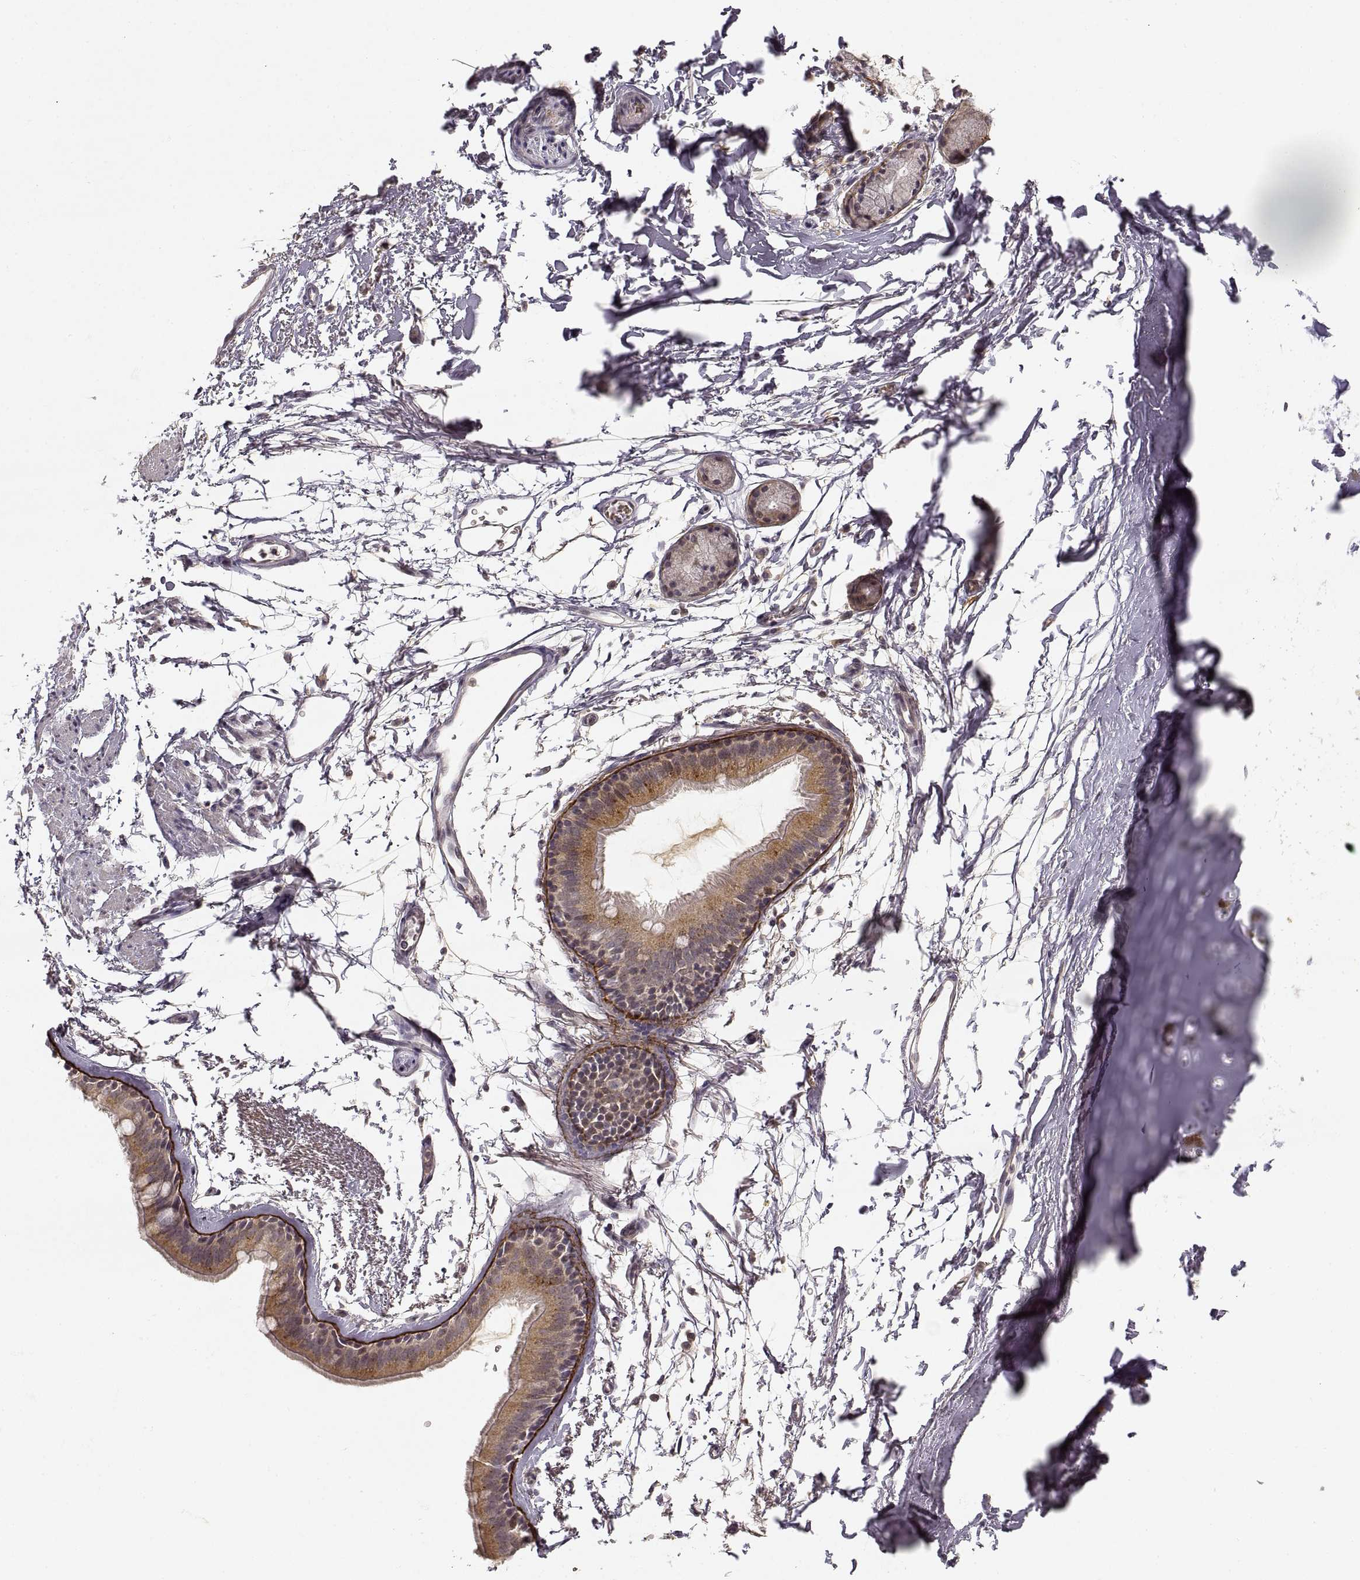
{"staining": {"intensity": "negative", "quantity": "none", "location": "none"}, "tissue": "soft tissue", "cell_type": "Chondrocytes", "image_type": "normal", "snomed": [{"axis": "morphology", "description": "Normal tissue, NOS"}, {"axis": "topography", "description": "Lymph node"}, {"axis": "topography", "description": "Bronchus"}], "caption": "Photomicrograph shows no protein expression in chondrocytes of unremarkable soft tissue.", "gene": "LAMC2", "patient": {"sex": "female", "age": 70}}